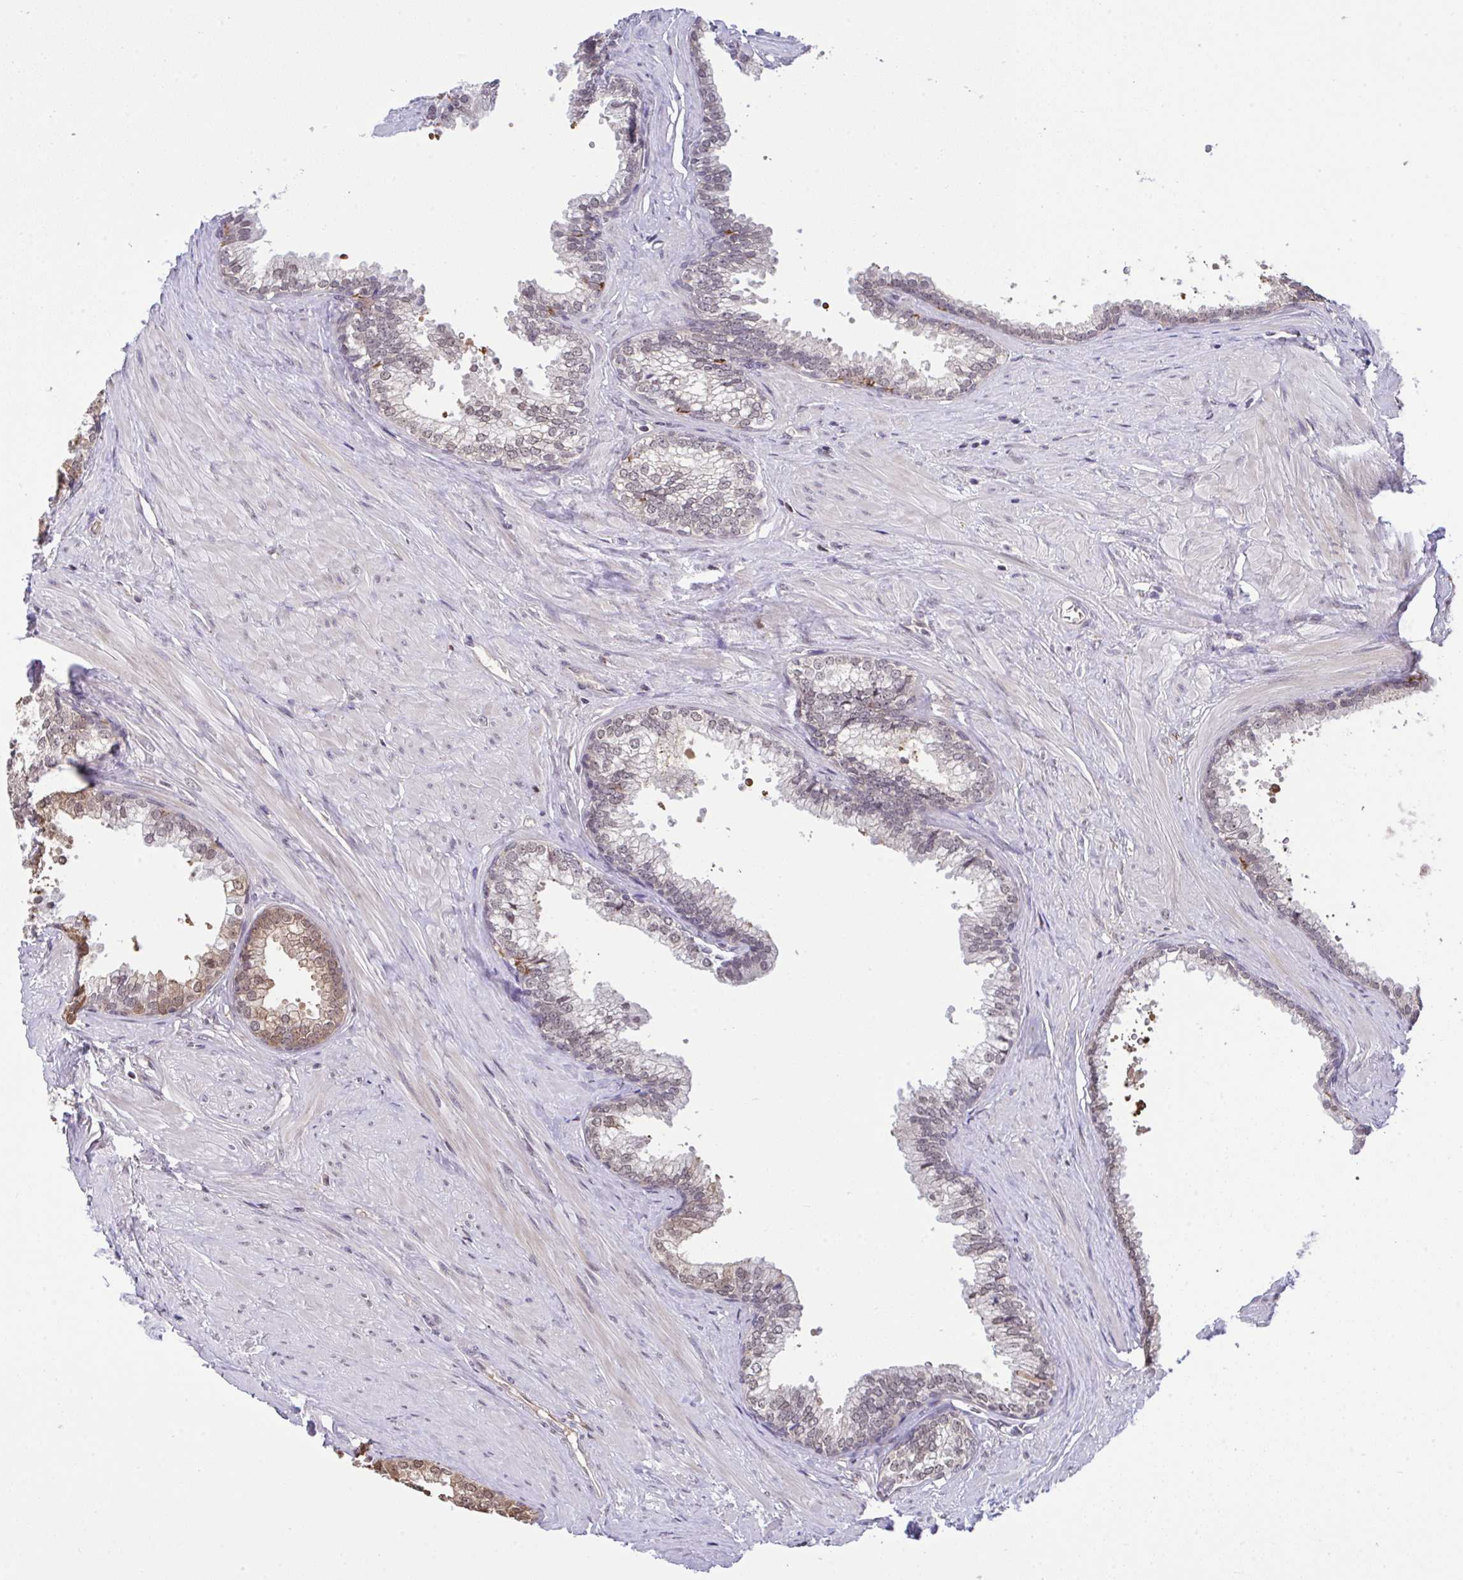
{"staining": {"intensity": "moderate", "quantity": "25%-75%", "location": "cytoplasmic/membranous,nuclear"}, "tissue": "prostate", "cell_type": "Glandular cells", "image_type": "normal", "snomed": [{"axis": "morphology", "description": "Normal tissue, NOS"}, {"axis": "topography", "description": "Prostate"}, {"axis": "topography", "description": "Peripheral nerve tissue"}], "caption": "The micrograph shows immunohistochemical staining of normal prostate. There is moderate cytoplasmic/membranous,nuclear positivity is seen in approximately 25%-75% of glandular cells.", "gene": "C9orf64", "patient": {"sex": "male", "age": 55}}